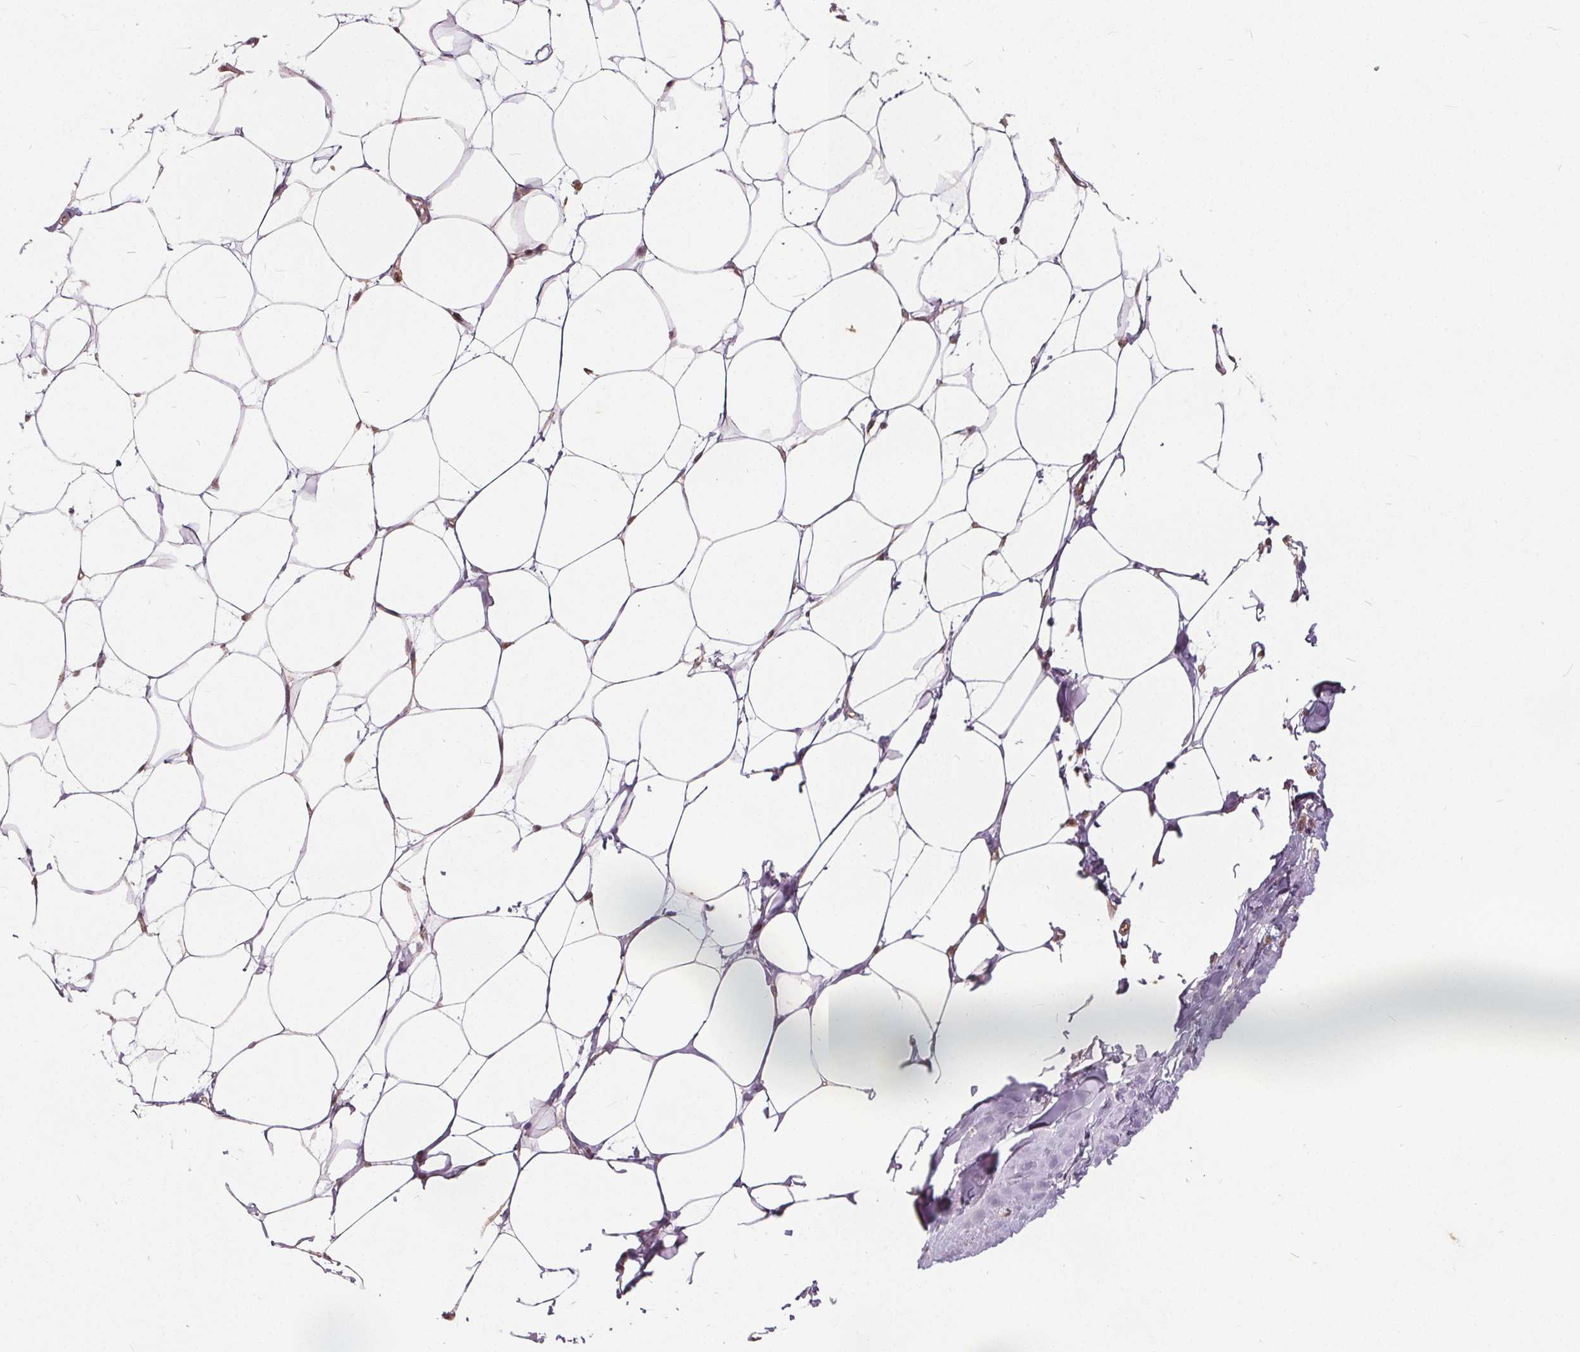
{"staining": {"intensity": "negative", "quantity": "none", "location": "none"}, "tissue": "breast", "cell_type": "Adipocytes", "image_type": "normal", "snomed": [{"axis": "morphology", "description": "Normal tissue, NOS"}, {"axis": "topography", "description": "Breast"}], "caption": "This is an IHC micrograph of benign human breast. There is no expression in adipocytes.", "gene": "PPP1CB", "patient": {"sex": "female", "age": 27}}